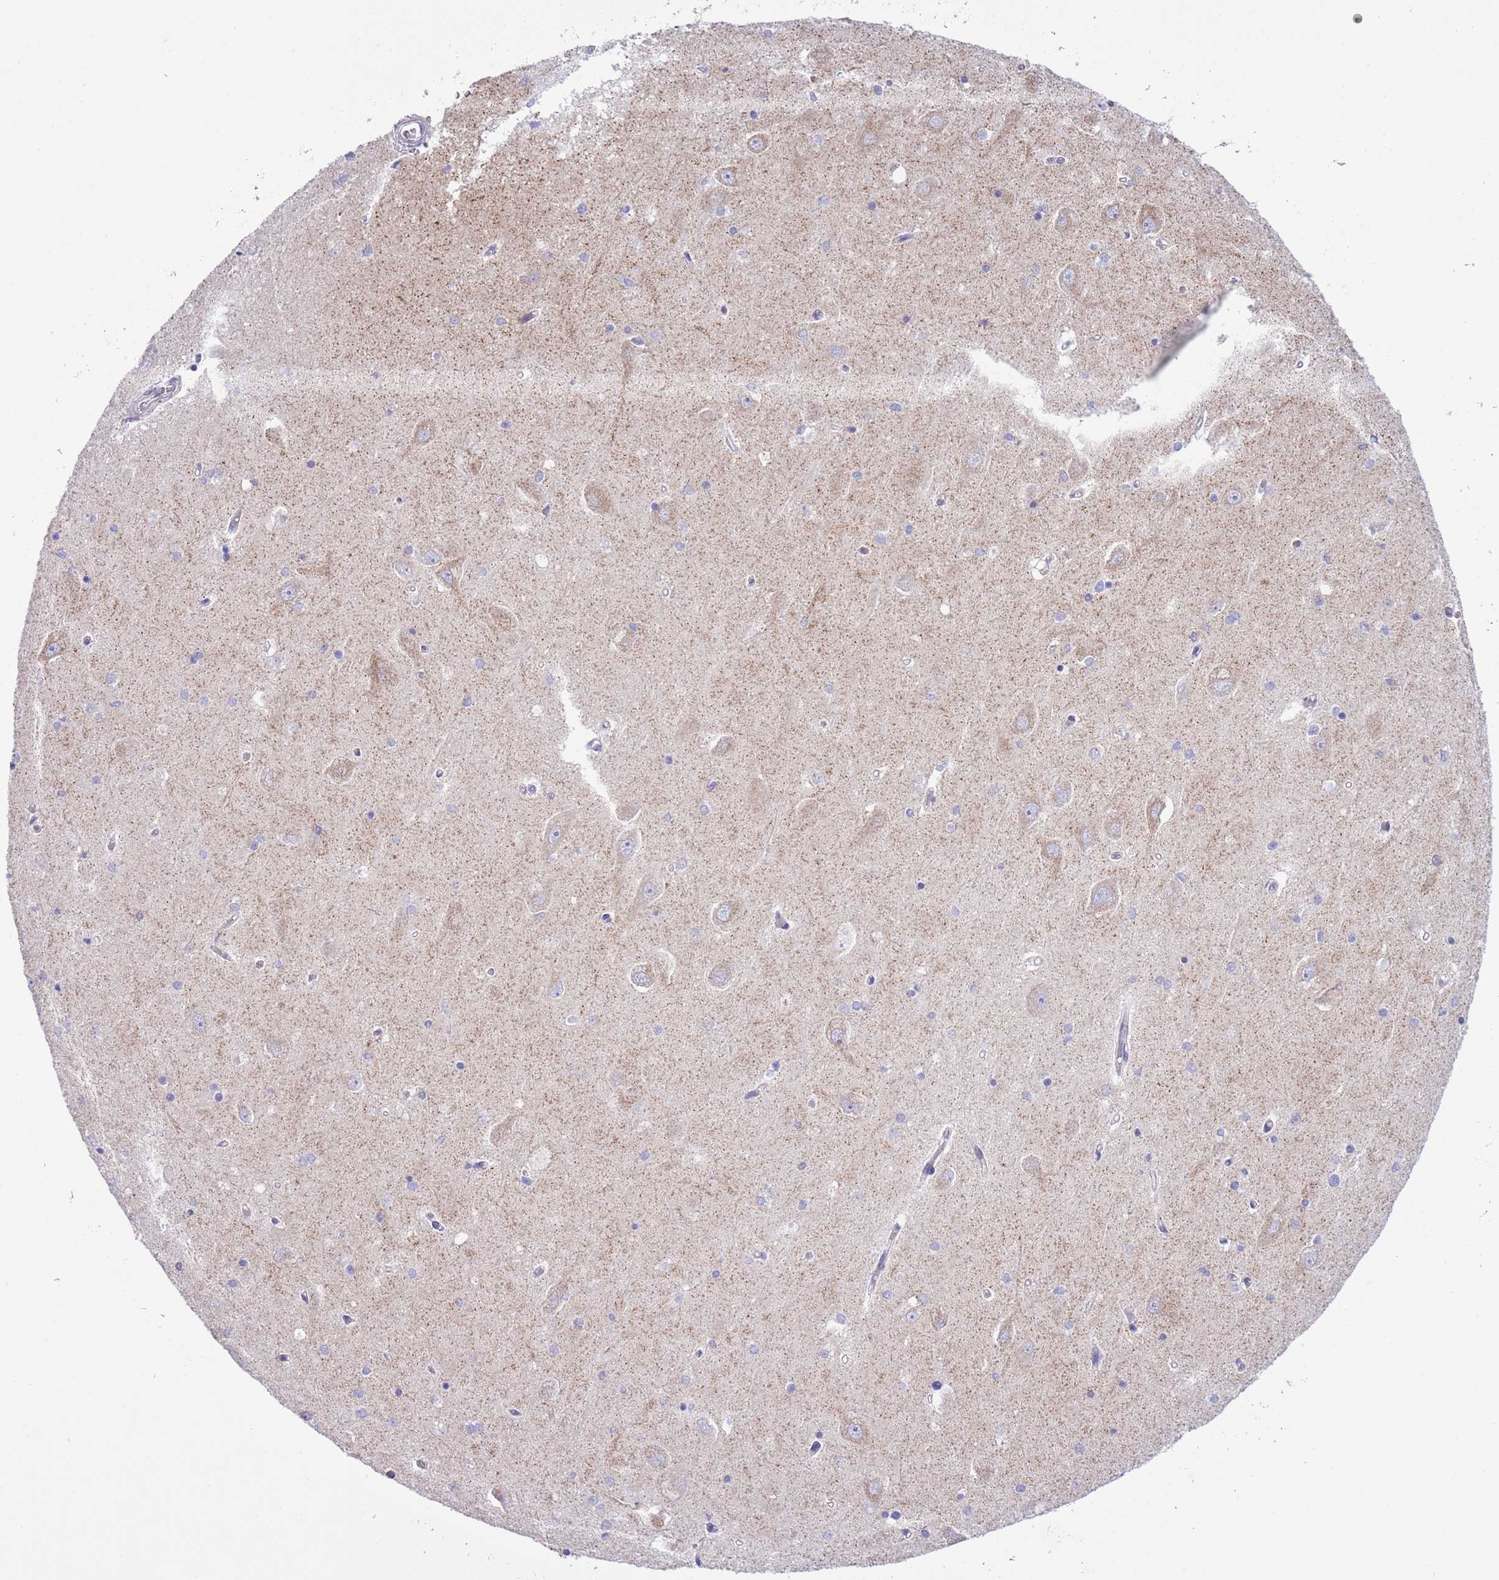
{"staining": {"intensity": "negative", "quantity": "none", "location": "none"}, "tissue": "hippocampus", "cell_type": "Glial cells", "image_type": "normal", "snomed": [{"axis": "morphology", "description": "Normal tissue, NOS"}, {"axis": "topography", "description": "Hippocampus"}], "caption": "This is a histopathology image of IHC staining of benign hippocampus, which shows no staining in glial cells. (DAB (3,3'-diaminobenzidine) immunohistochemistry (IHC) with hematoxylin counter stain).", "gene": "MOCOS", "patient": {"sex": "male", "age": 45}}